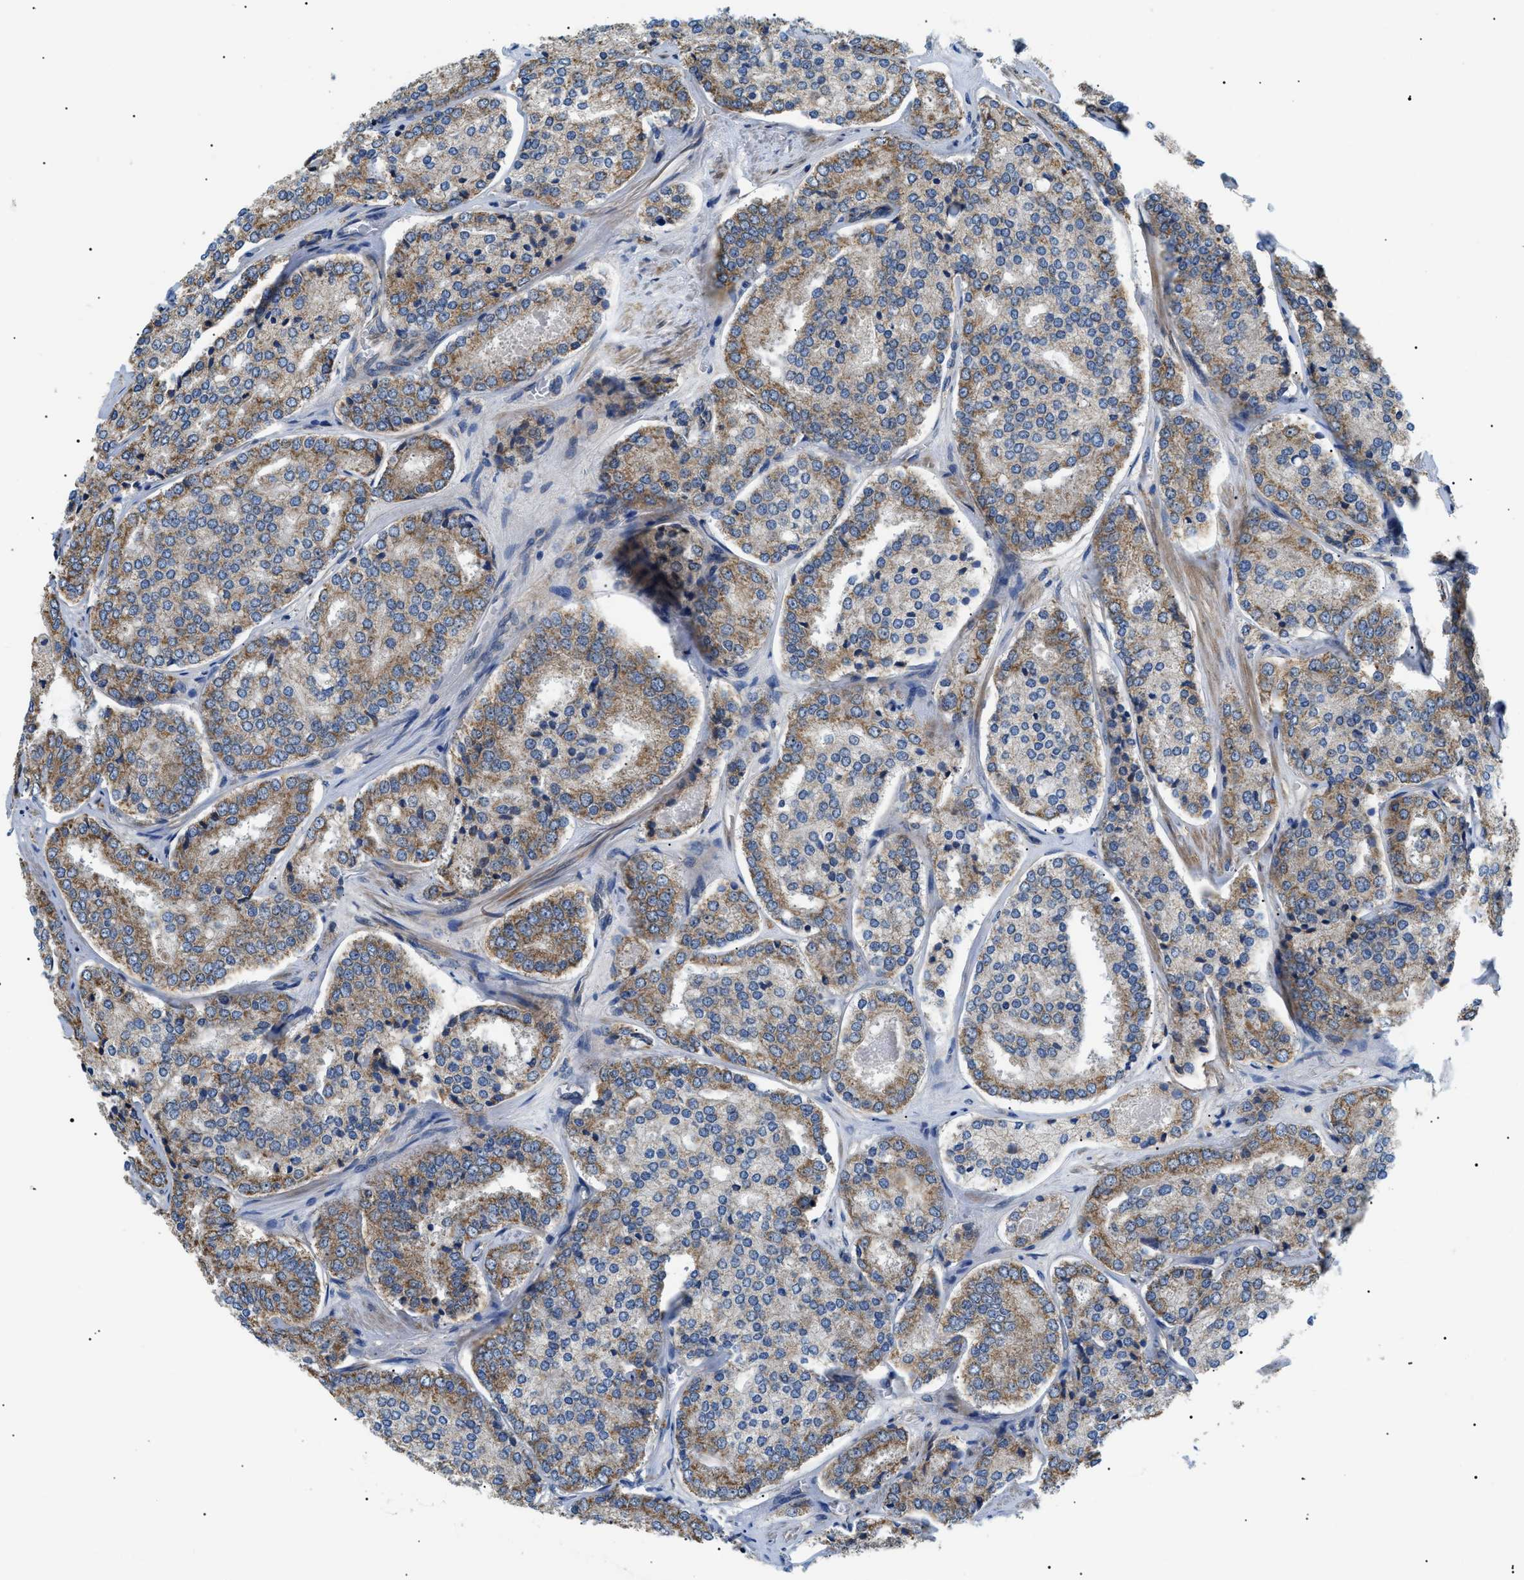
{"staining": {"intensity": "moderate", "quantity": ">75%", "location": "cytoplasmic/membranous"}, "tissue": "prostate cancer", "cell_type": "Tumor cells", "image_type": "cancer", "snomed": [{"axis": "morphology", "description": "Adenocarcinoma, High grade"}, {"axis": "topography", "description": "Prostate"}], "caption": "Prostate adenocarcinoma (high-grade) stained with a brown dye reveals moderate cytoplasmic/membranous positive expression in about >75% of tumor cells.", "gene": "SRPK1", "patient": {"sex": "male", "age": 65}}